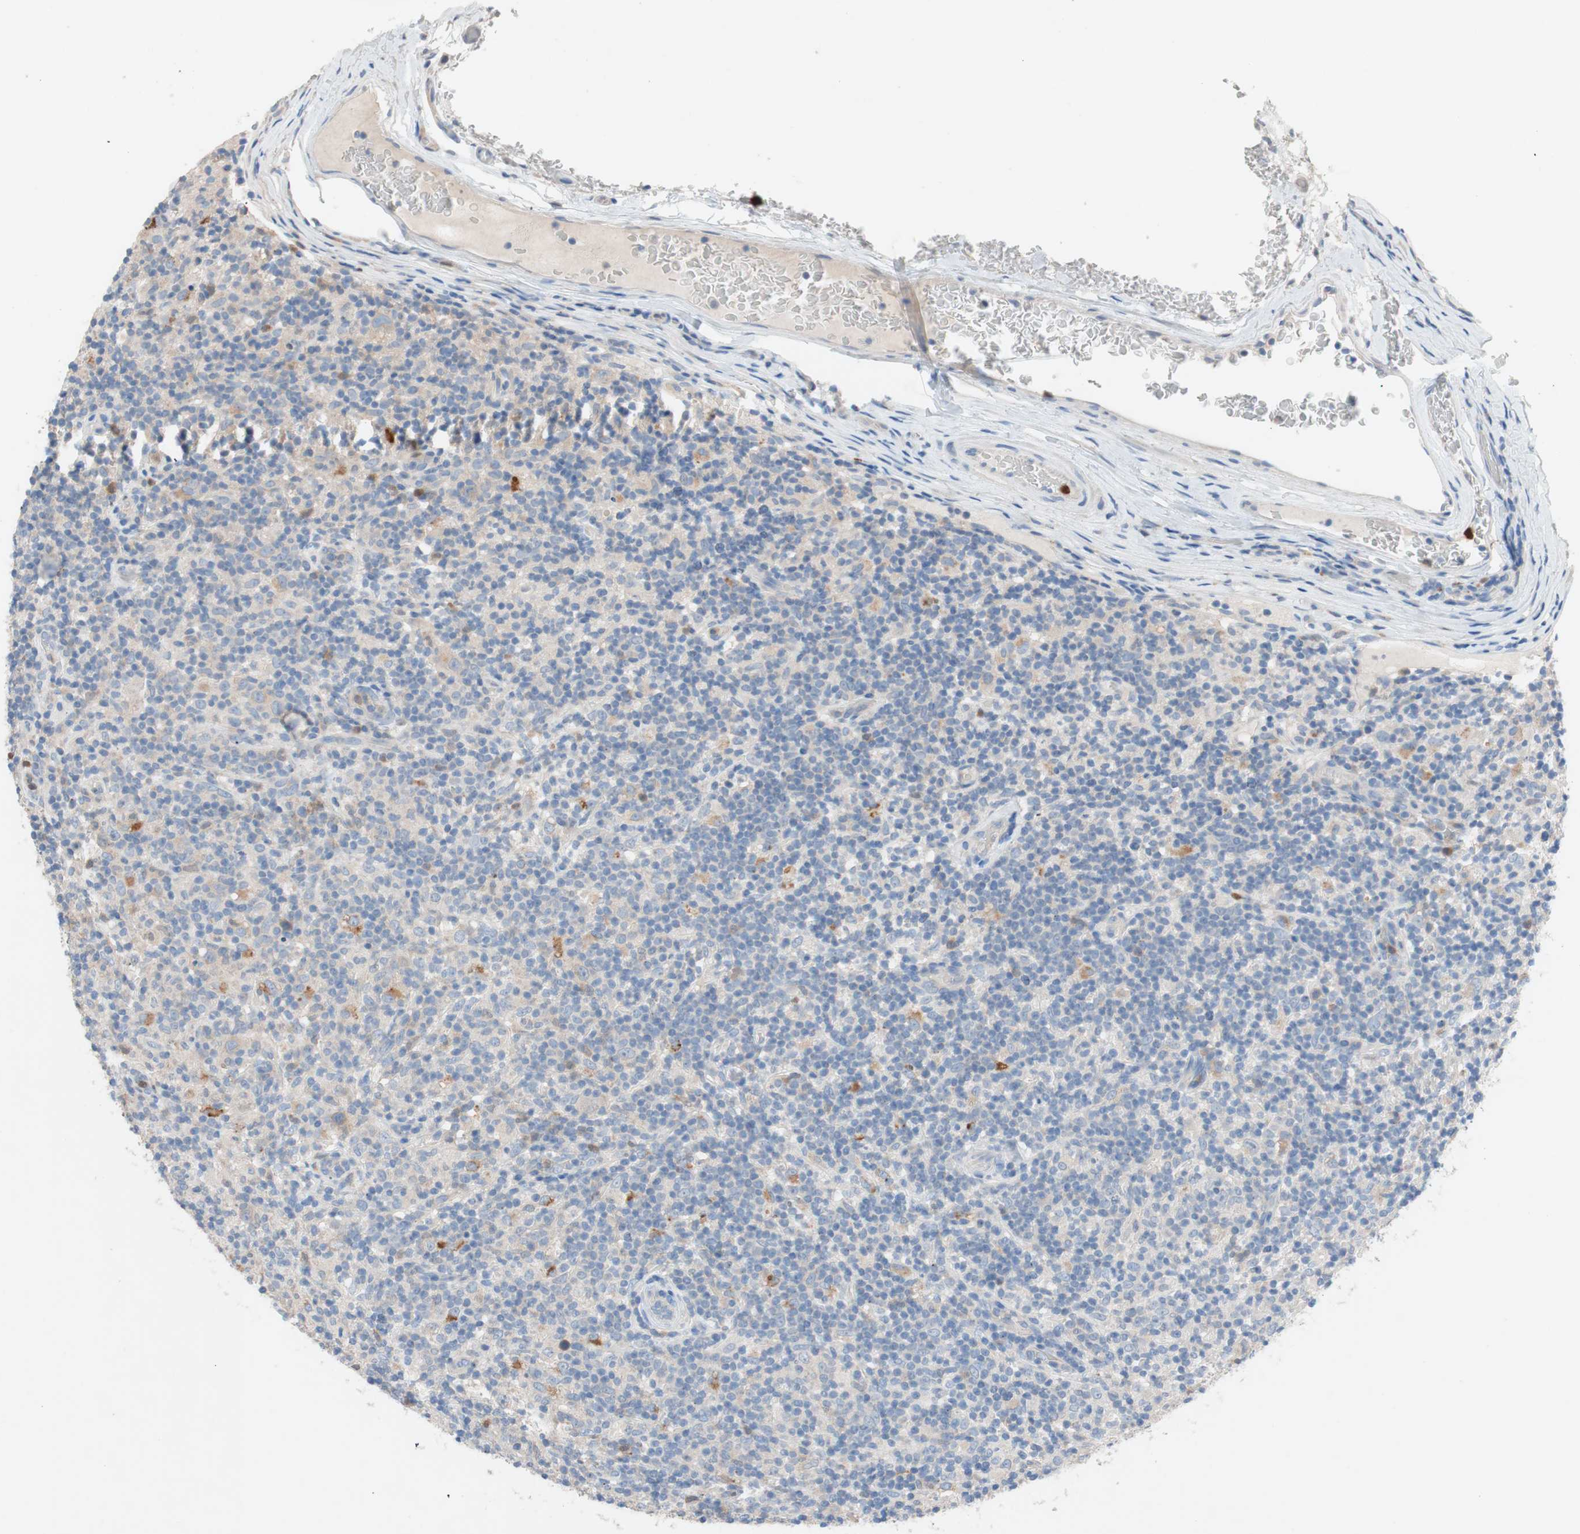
{"staining": {"intensity": "moderate", "quantity": "25%-75%", "location": "cytoplasmic/membranous"}, "tissue": "lymphoma", "cell_type": "Tumor cells", "image_type": "cancer", "snomed": [{"axis": "morphology", "description": "Hodgkin's disease, NOS"}, {"axis": "topography", "description": "Lymph node"}], "caption": "An immunohistochemistry (IHC) image of neoplastic tissue is shown. Protein staining in brown highlights moderate cytoplasmic/membranous positivity in lymphoma within tumor cells.", "gene": "CLEC4D", "patient": {"sex": "male", "age": 70}}